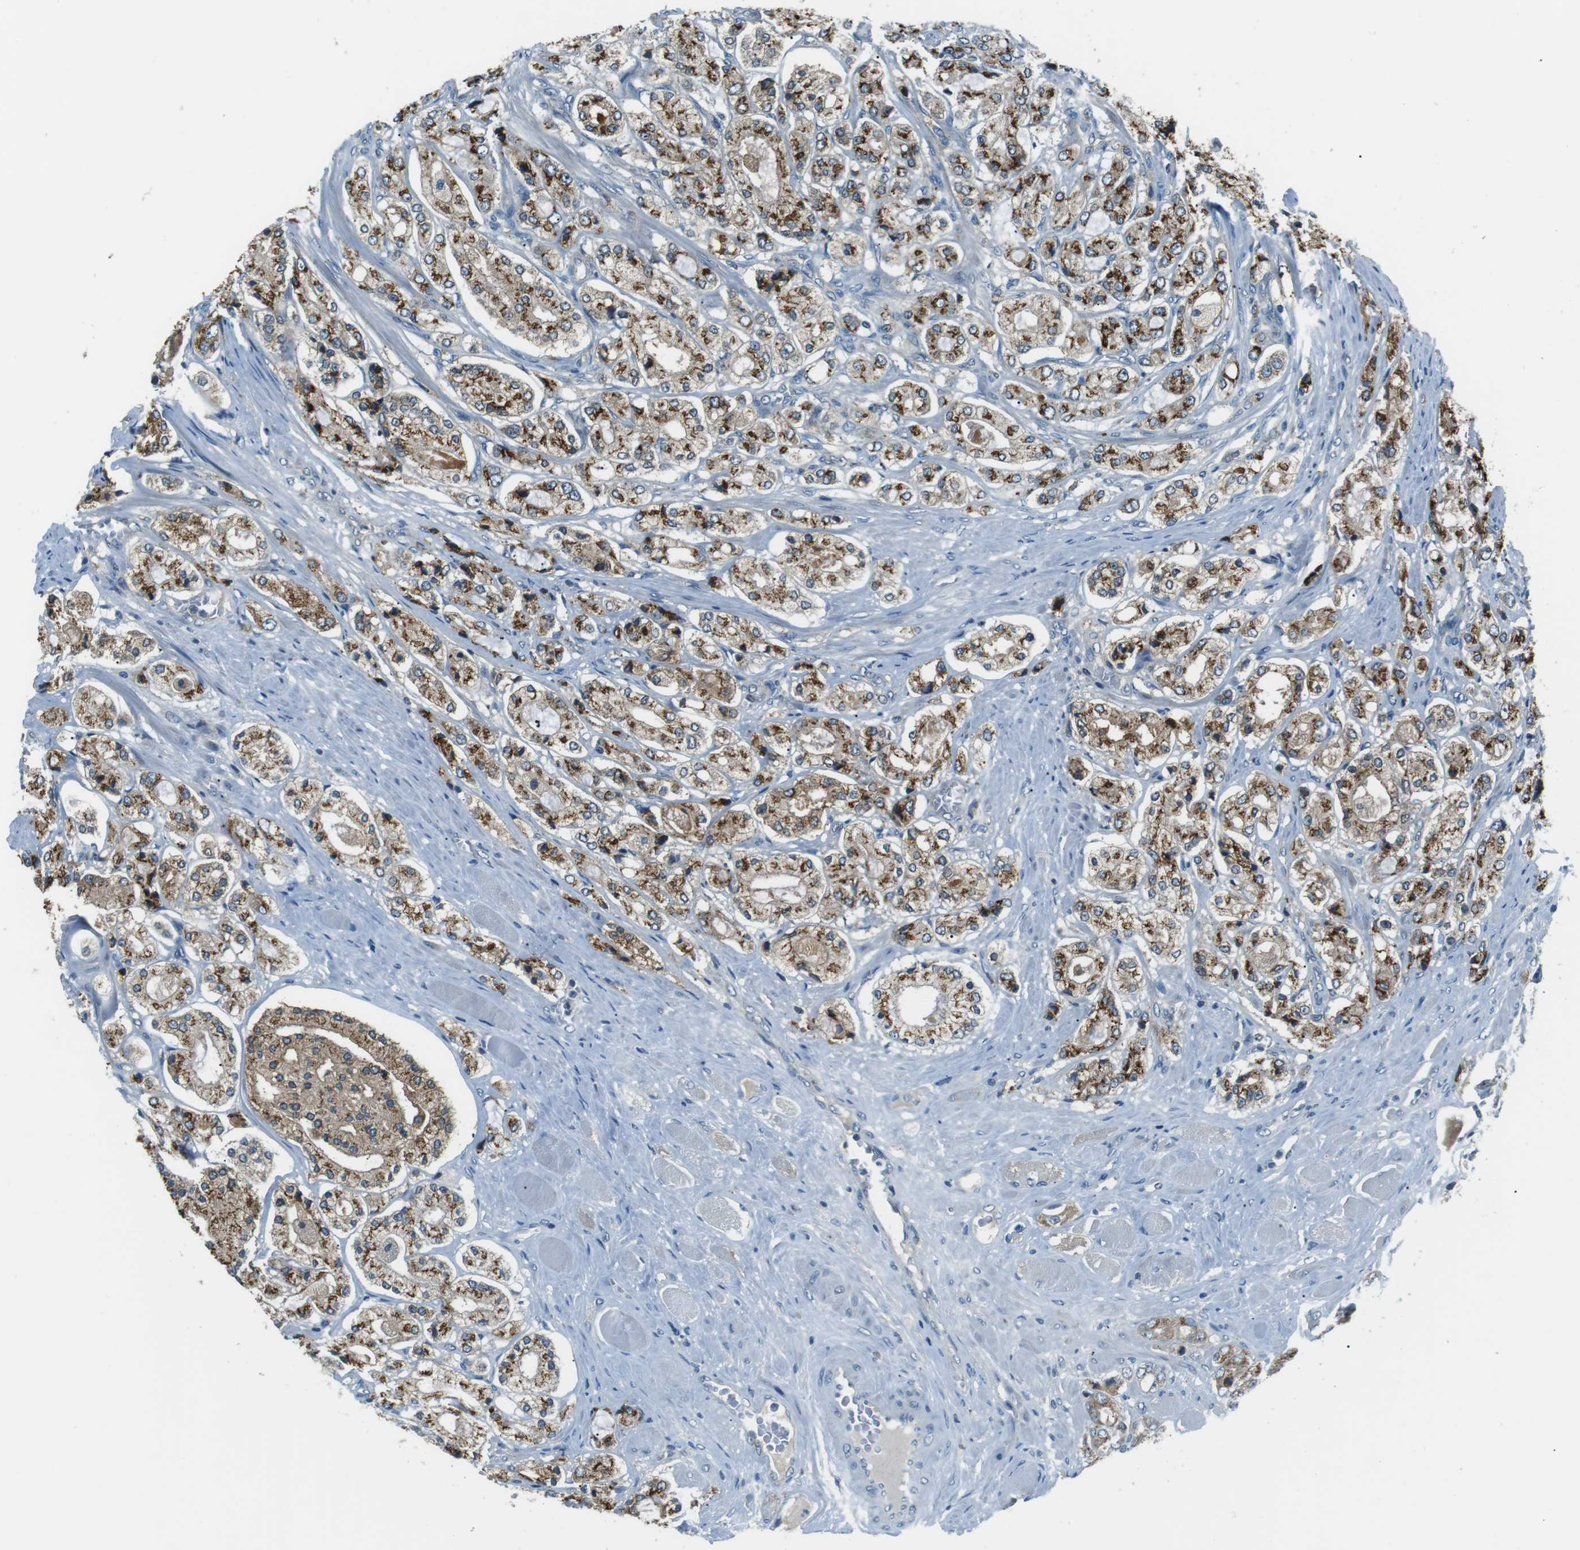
{"staining": {"intensity": "moderate", "quantity": "25%-75%", "location": "cytoplasmic/membranous"}, "tissue": "prostate cancer", "cell_type": "Tumor cells", "image_type": "cancer", "snomed": [{"axis": "morphology", "description": "Adenocarcinoma, High grade"}, {"axis": "topography", "description": "Prostate"}], "caption": "Brown immunohistochemical staining in human prostate cancer shows moderate cytoplasmic/membranous expression in approximately 25%-75% of tumor cells. (Brightfield microscopy of DAB IHC at high magnification).", "gene": "FAM3B", "patient": {"sex": "male", "age": 65}}